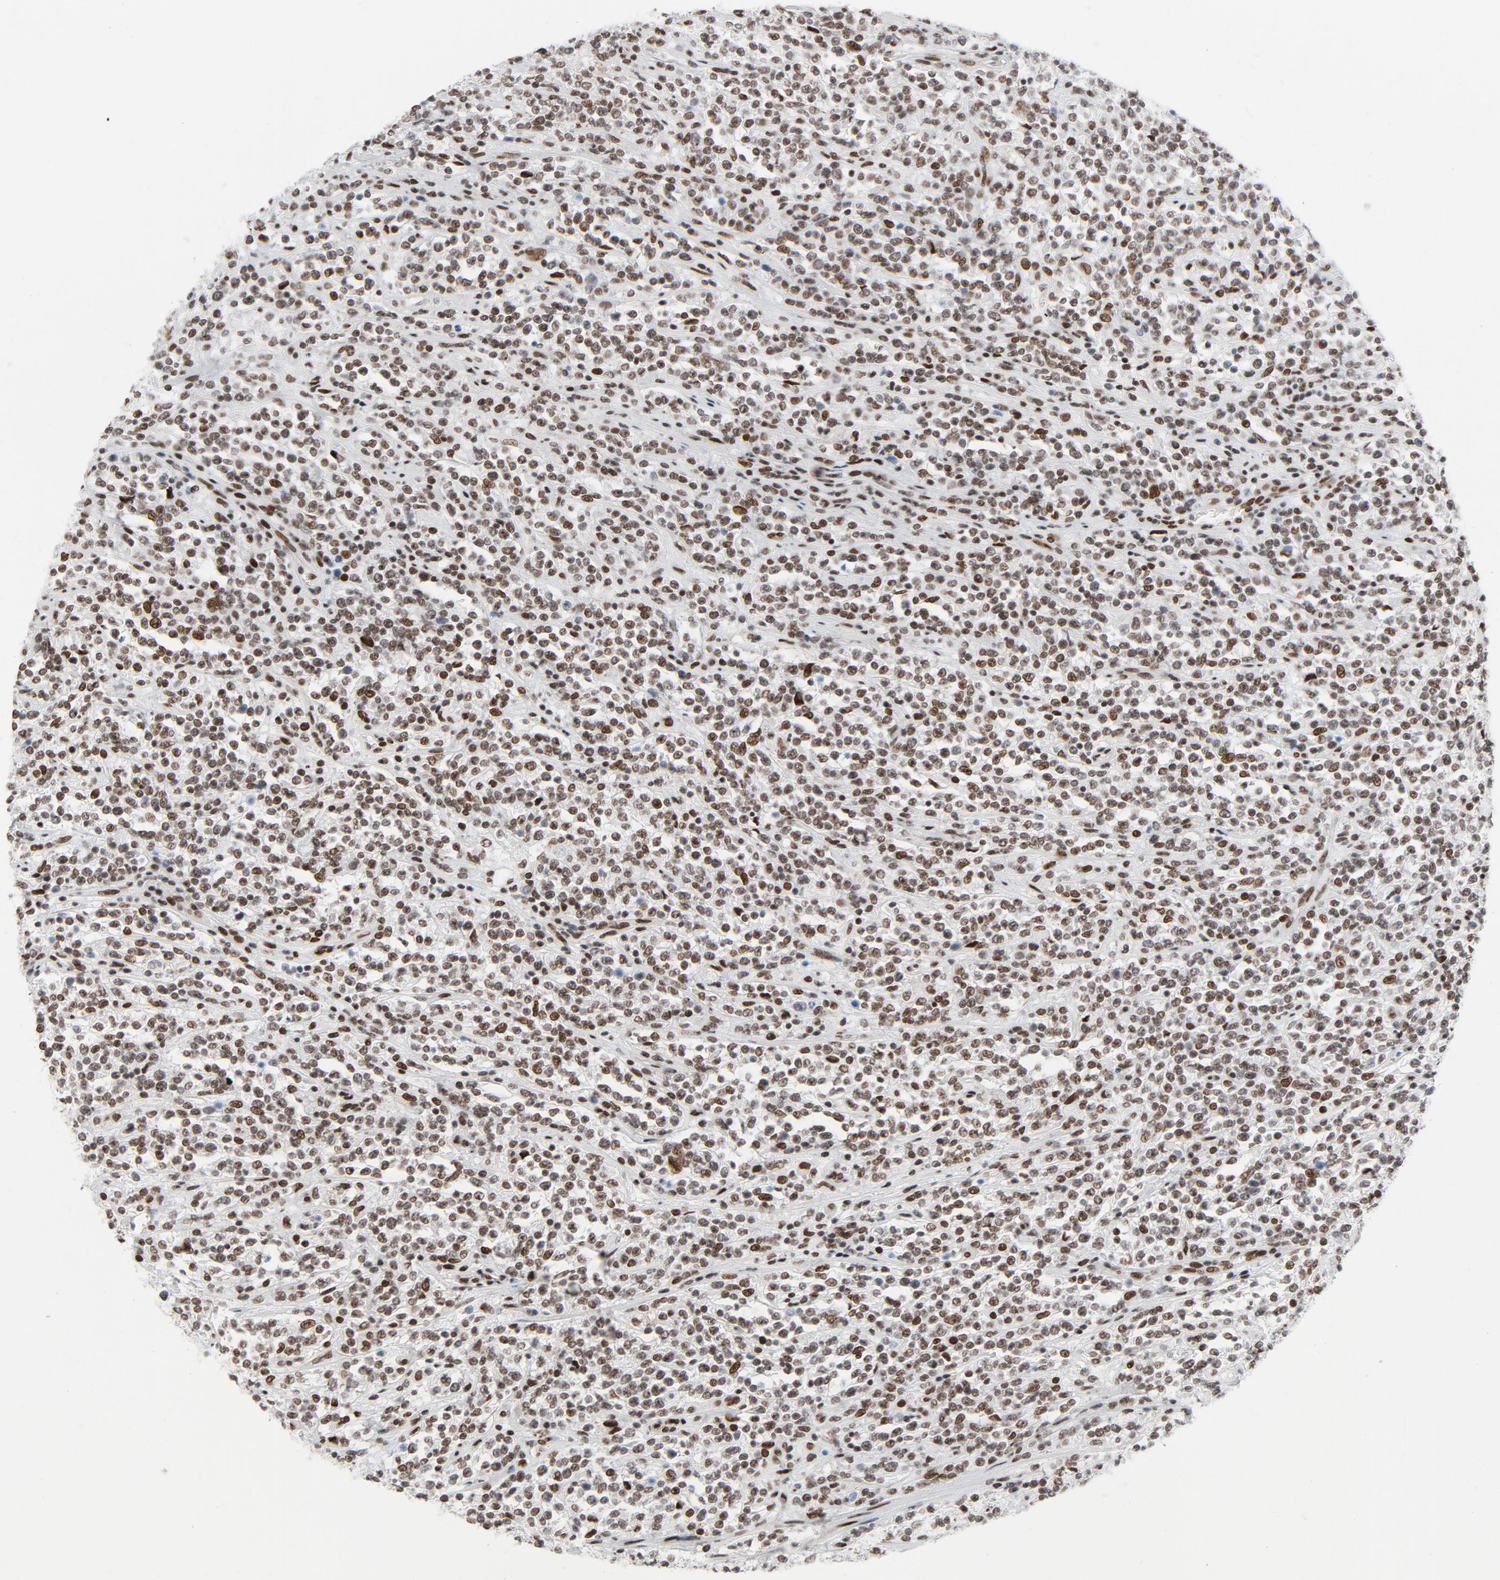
{"staining": {"intensity": "moderate", "quantity": ">75%", "location": "nuclear"}, "tissue": "lymphoma", "cell_type": "Tumor cells", "image_type": "cancer", "snomed": [{"axis": "morphology", "description": "Malignant lymphoma, non-Hodgkin's type, High grade"}, {"axis": "topography", "description": "Soft tissue"}], "caption": "A brown stain labels moderate nuclear expression of a protein in lymphoma tumor cells.", "gene": "HSF1", "patient": {"sex": "male", "age": 18}}